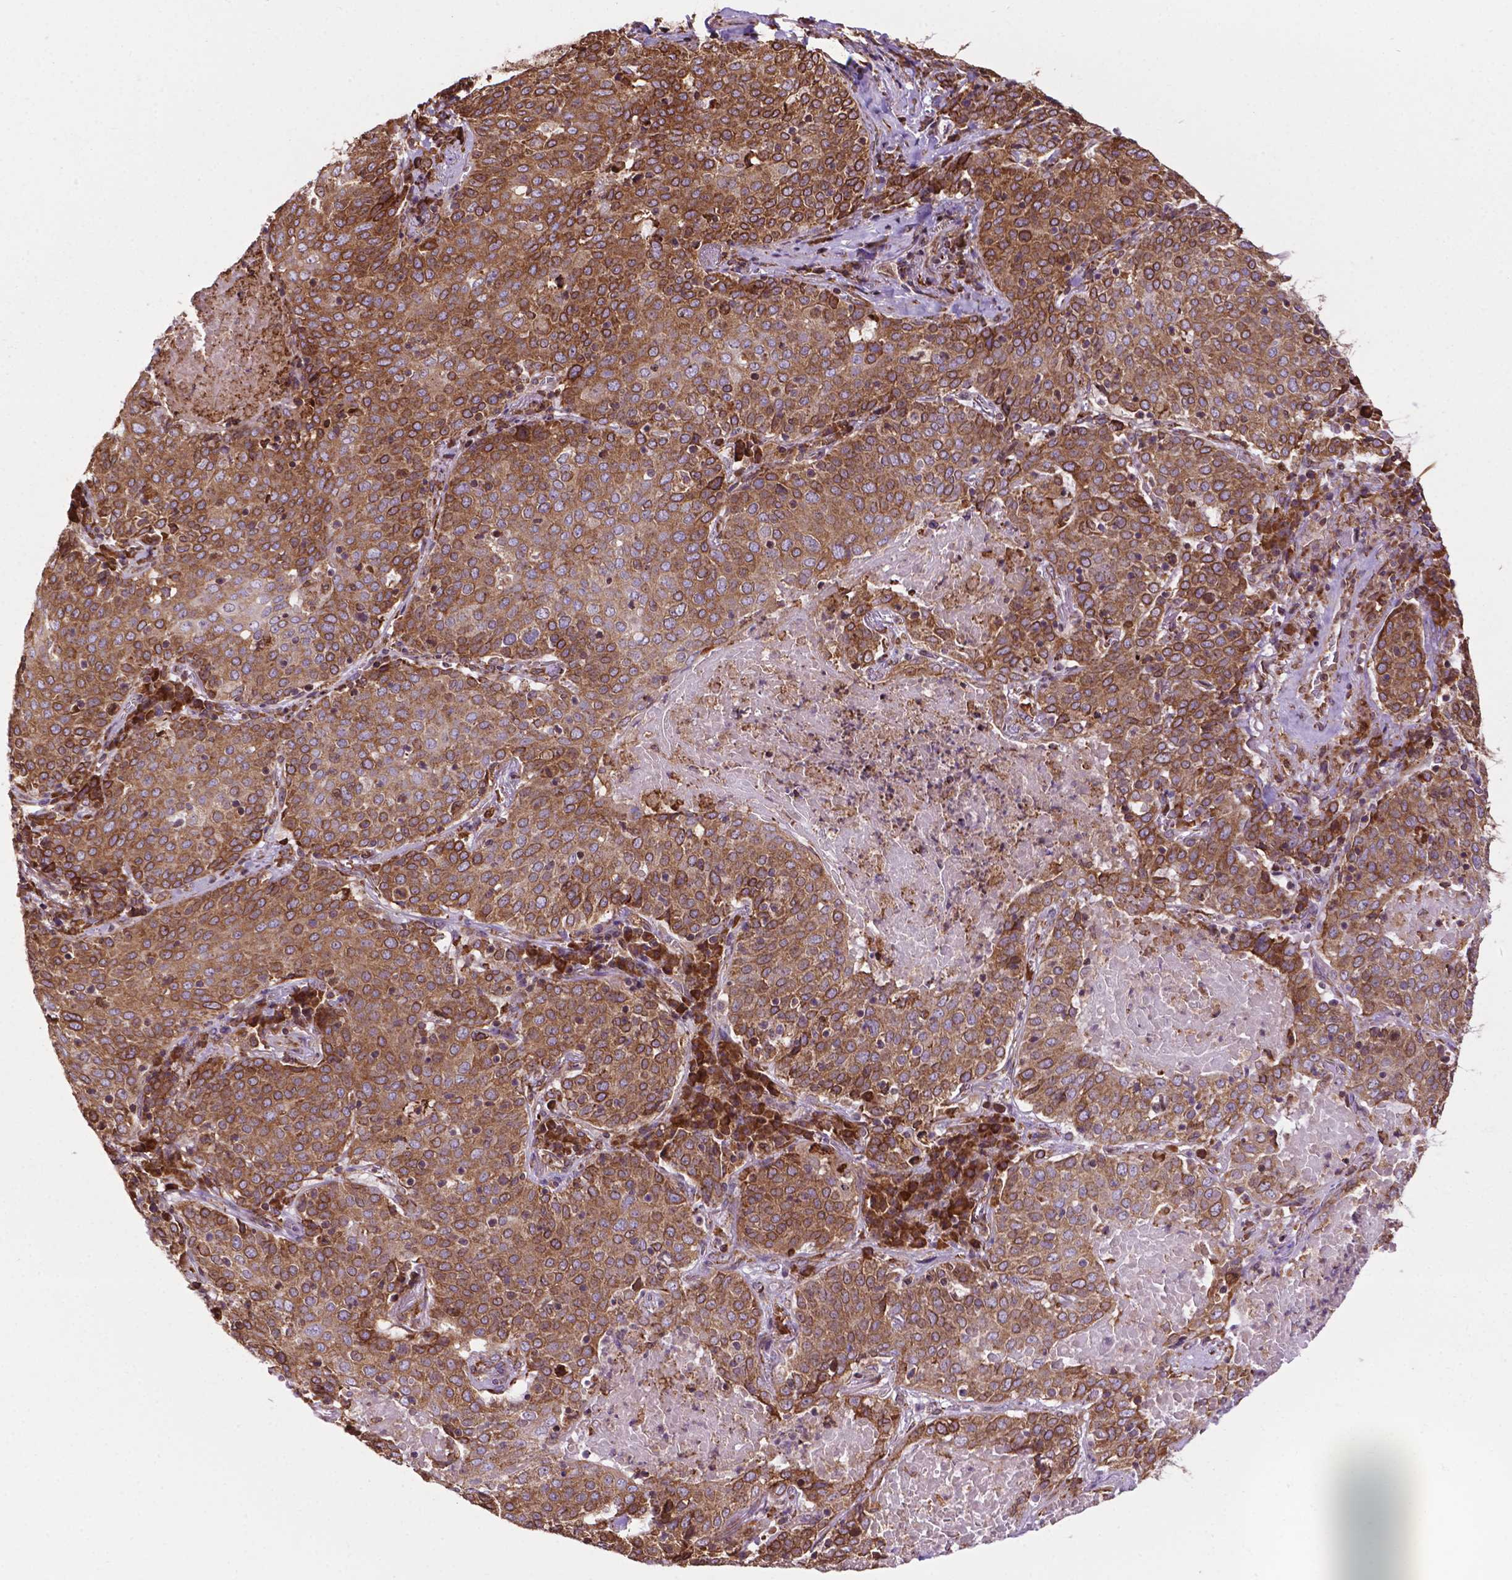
{"staining": {"intensity": "moderate", "quantity": ">75%", "location": "cytoplasmic/membranous"}, "tissue": "lung cancer", "cell_type": "Tumor cells", "image_type": "cancer", "snomed": [{"axis": "morphology", "description": "Squamous cell carcinoma, NOS"}, {"axis": "topography", "description": "Lung"}], "caption": "Lung squamous cell carcinoma stained for a protein (brown) demonstrates moderate cytoplasmic/membranous positive staining in approximately >75% of tumor cells.", "gene": "GANAB", "patient": {"sex": "male", "age": 82}}